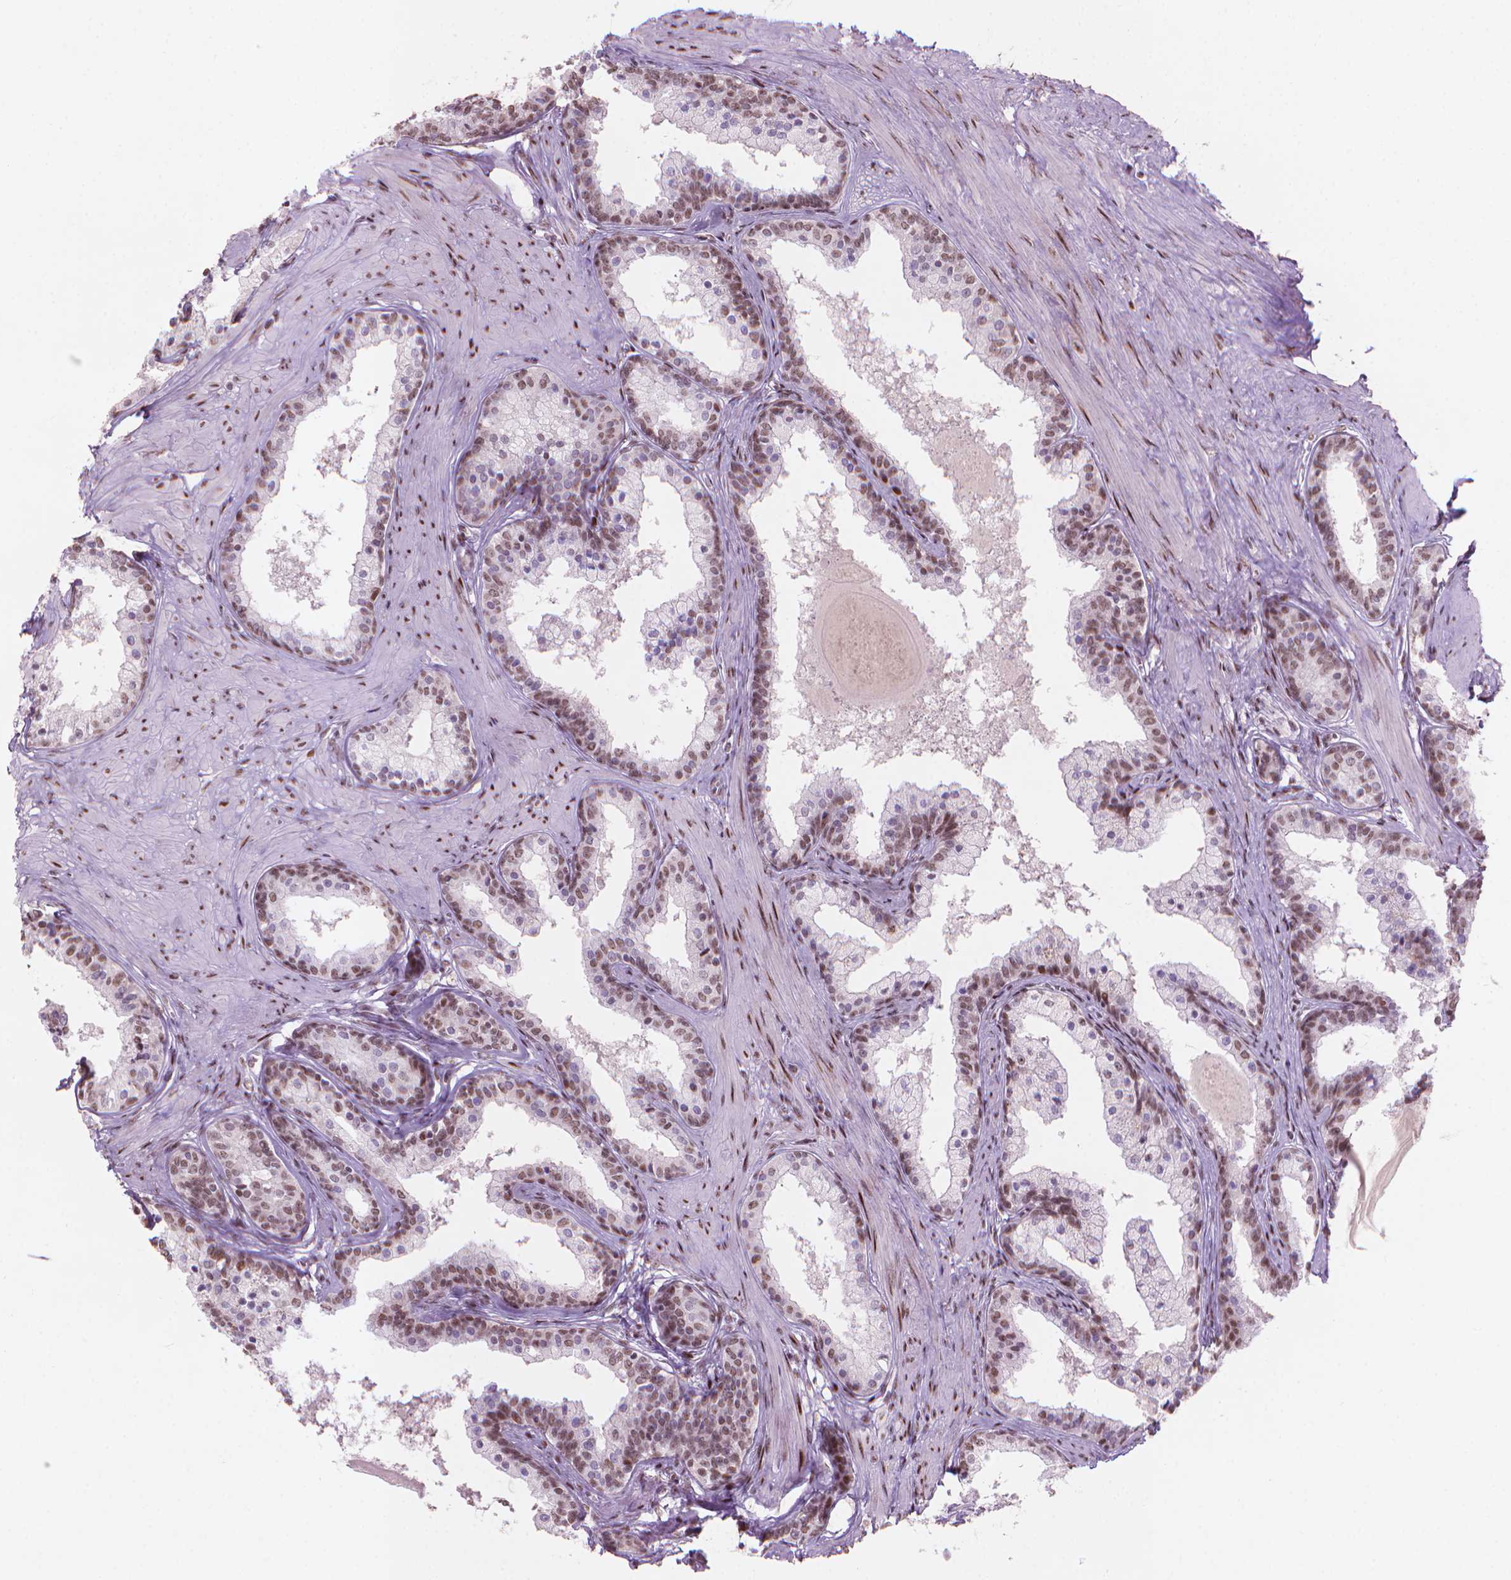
{"staining": {"intensity": "moderate", "quantity": ">75%", "location": "nuclear"}, "tissue": "prostate", "cell_type": "Glandular cells", "image_type": "normal", "snomed": [{"axis": "morphology", "description": "Normal tissue, NOS"}, {"axis": "topography", "description": "Prostate"}], "caption": "Prostate stained with a brown dye reveals moderate nuclear positive expression in about >75% of glandular cells.", "gene": "HES7", "patient": {"sex": "male", "age": 61}}